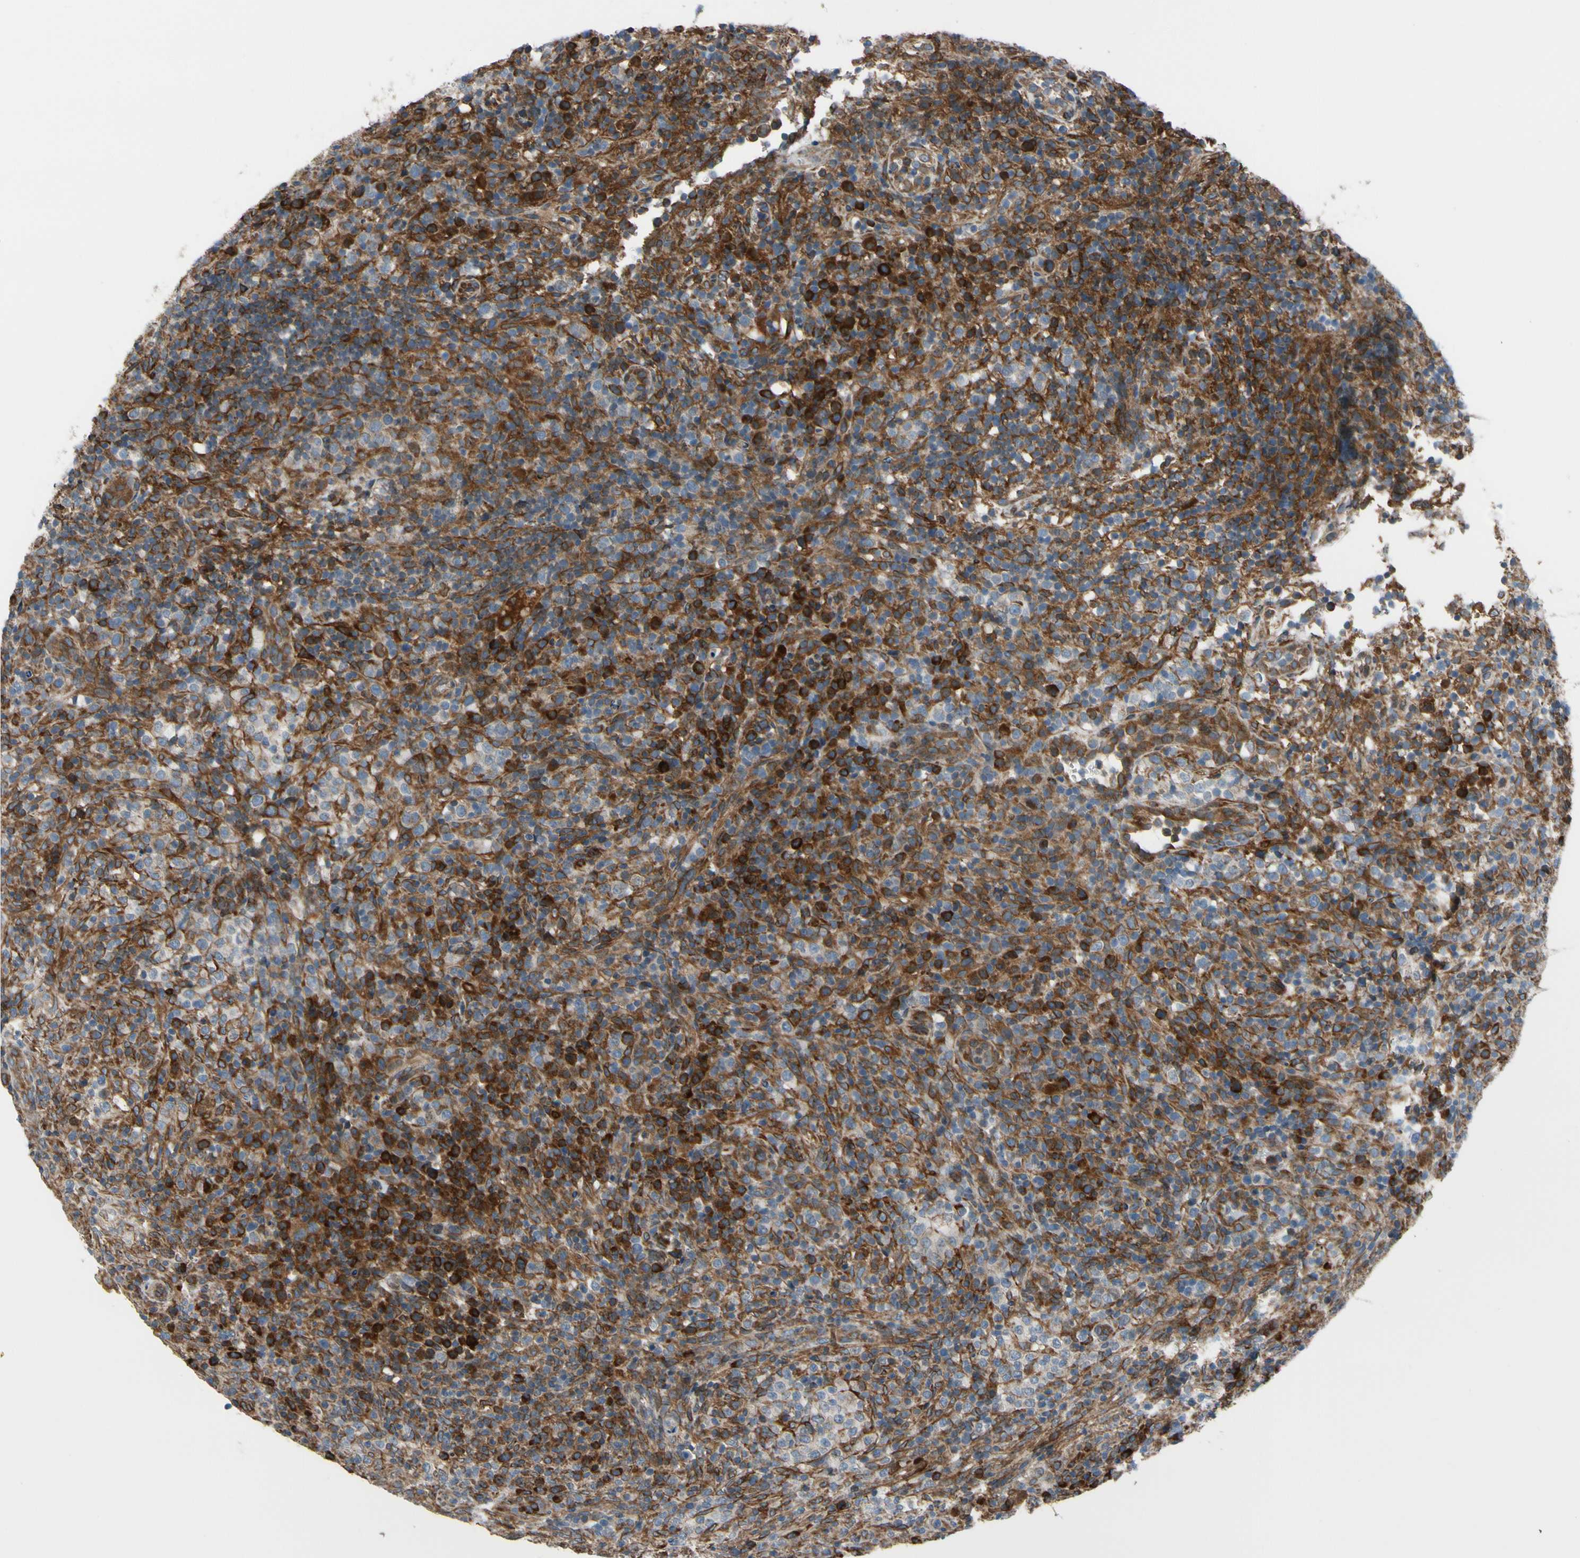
{"staining": {"intensity": "strong", "quantity": "25%-75%", "location": "cytoplasmic/membranous"}, "tissue": "lymphoma", "cell_type": "Tumor cells", "image_type": "cancer", "snomed": [{"axis": "morphology", "description": "Malignant lymphoma, non-Hodgkin's type, High grade"}, {"axis": "topography", "description": "Lymph node"}], "caption": "An image showing strong cytoplasmic/membranous staining in approximately 25%-75% of tumor cells in high-grade malignant lymphoma, non-Hodgkin's type, as visualized by brown immunohistochemical staining.", "gene": "CLCC1", "patient": {"sex": "female", "age": 76}}